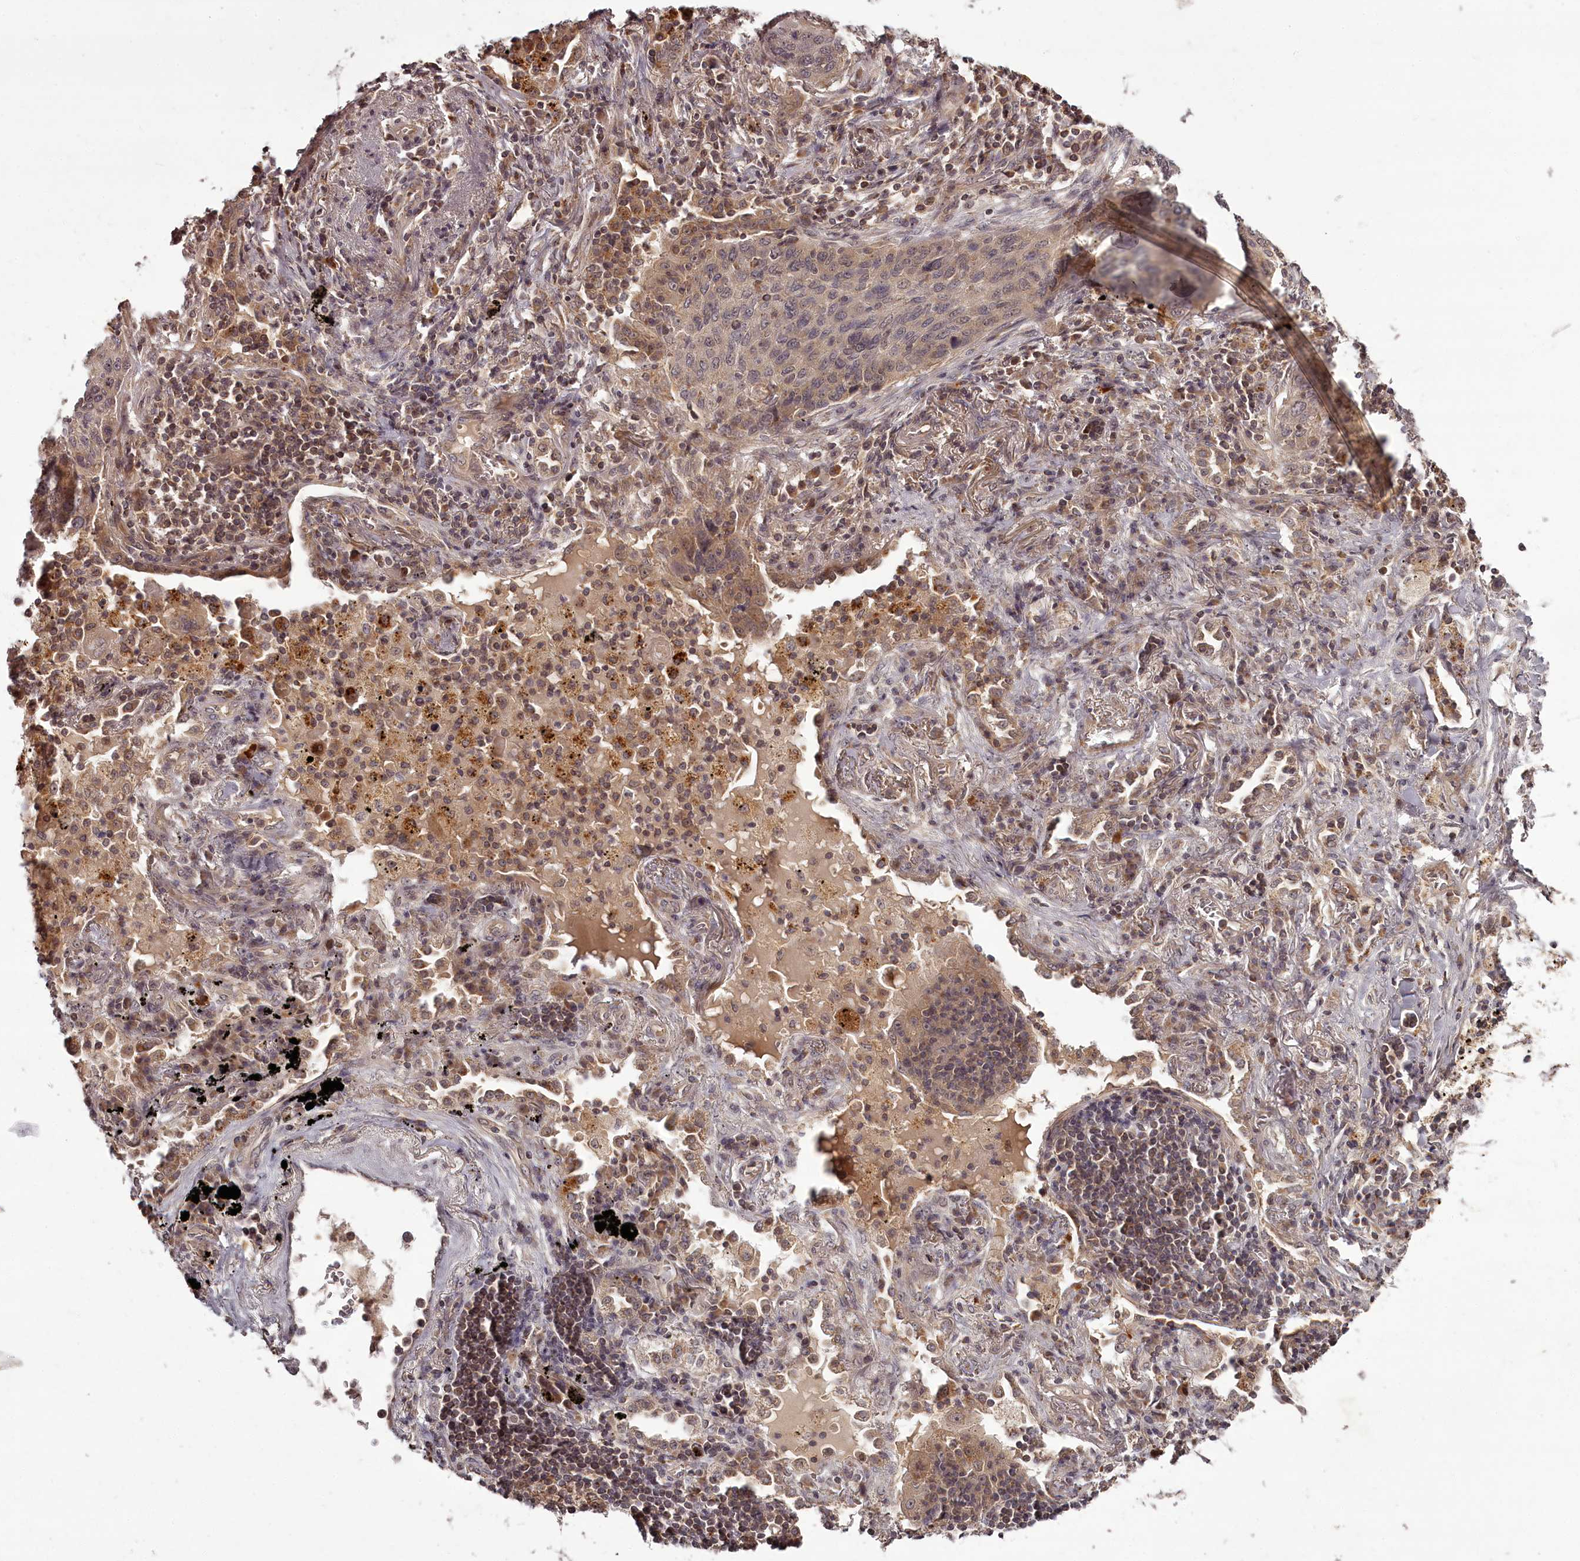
{"staining": {"intensity": "weak", "quantity": "<25%", "location": "cytoplasmic/membranous"}, "tissue": "lung cancer", "cell_type": "Tumor cells", "image_type": "cancer", "snomed": [{"axis": "morphology", "description": "Squamous cell carcinoma, NOS"}, {"axis": "topography", "description": "Lung"}], "caption": "A high-resolution image shows immunohistochemistry staining of lung cancer, which reveals no significant expression in tumor cells.", "gene": "PCBP2", "patient": {"sex": "female", "age": 63}}